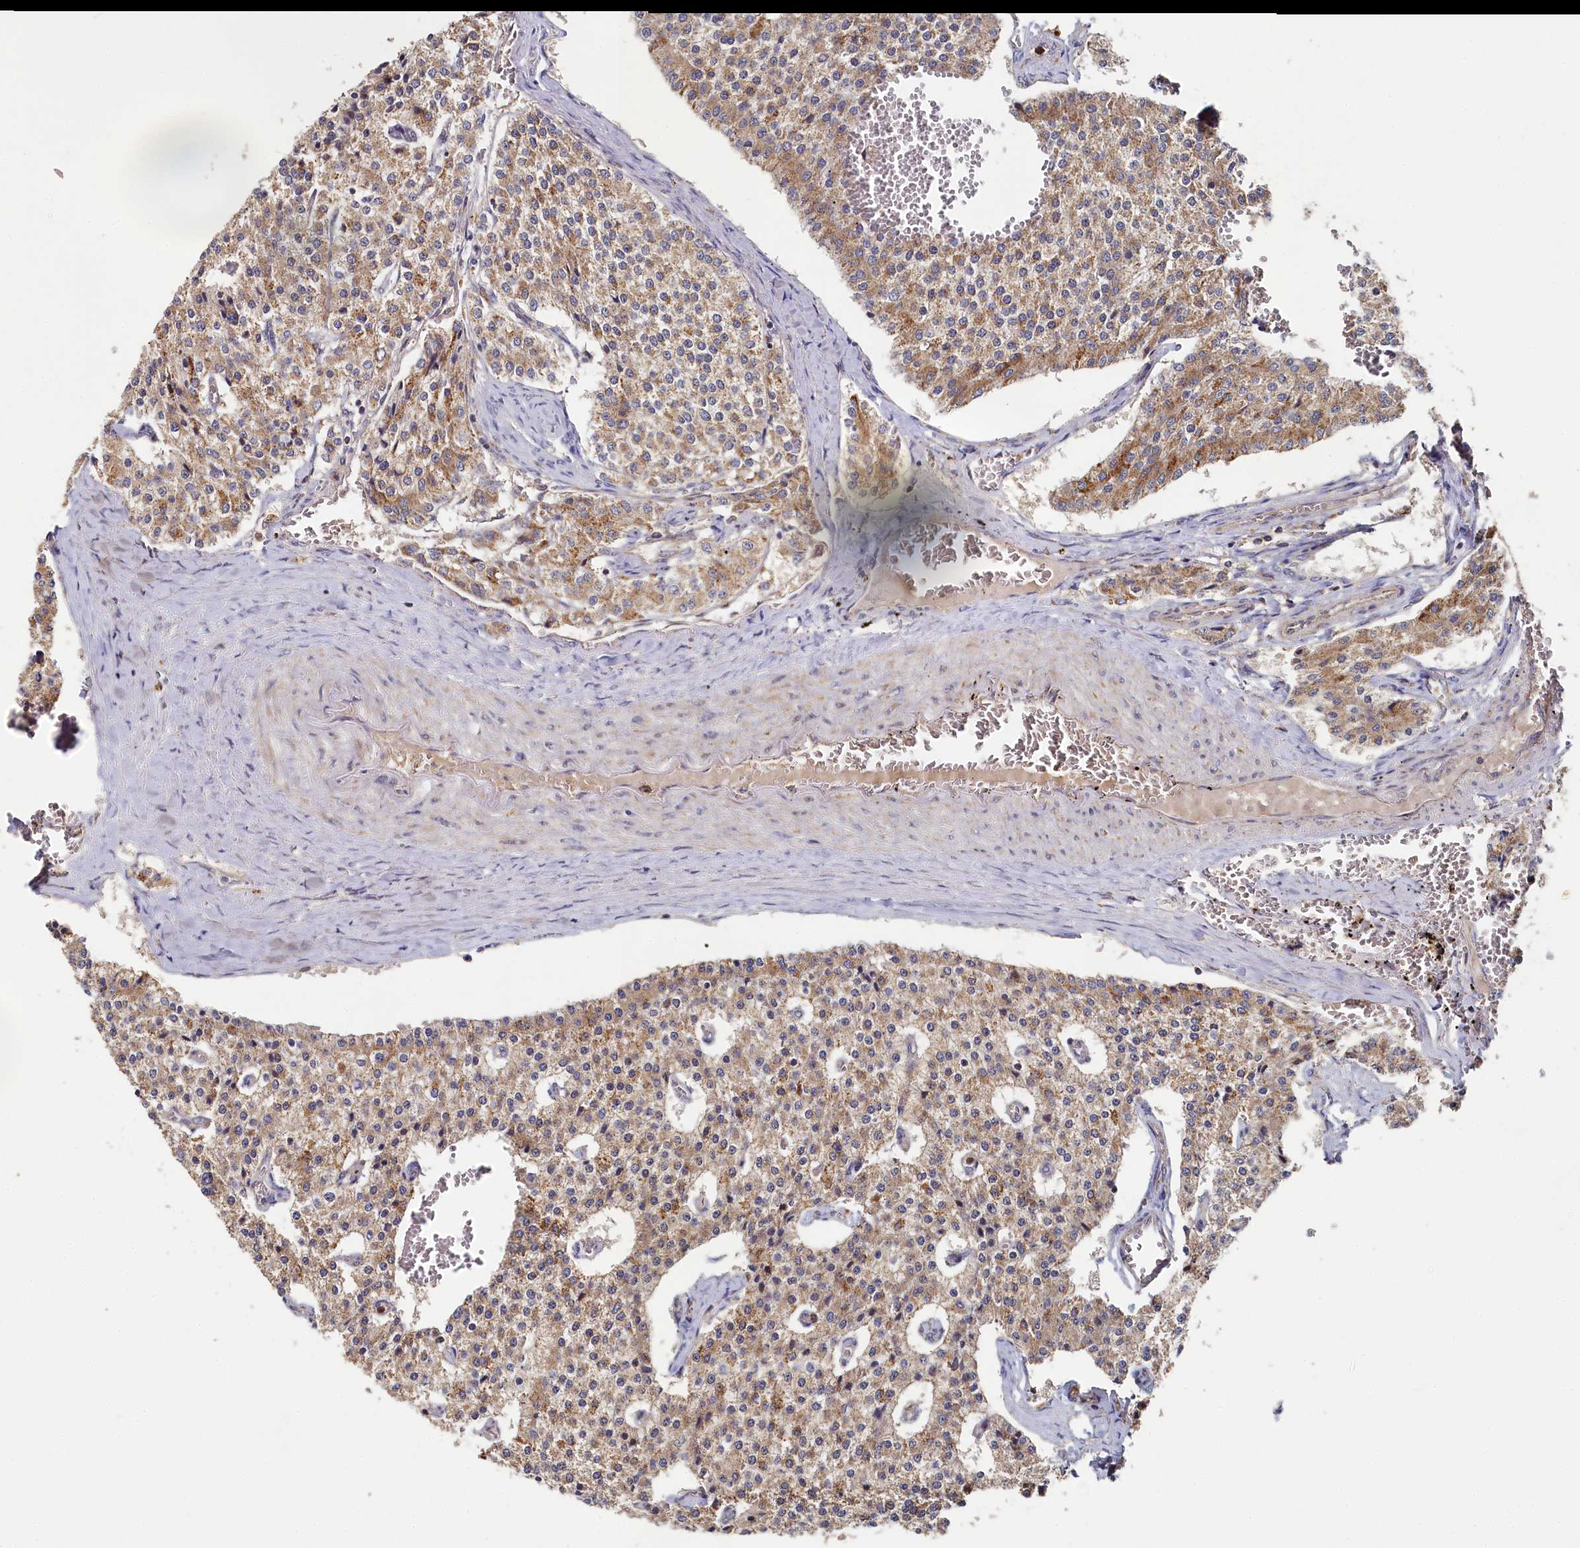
{"staining": {"intensity": "moderate", "quantity": ">75%", "location": "cytoplasmic/membranous"}, "tissue": "carcinoid", "cell_type": "Tumor cells", "image_type": "cancer", "snomed": [{"axis": "morphology", "description": "Carcinoid, malignant, NOS"}, {"axis": "topography", "description": "Colon"}], "caption": "Carcinoid (malignant) stained for a protein (brown) exhibits moderate cytoplasmic/membranous positive positivity in about >75% of tumor cells.", "gene": "HAUS2", "patient": {"sex": "female", "age": 52}}